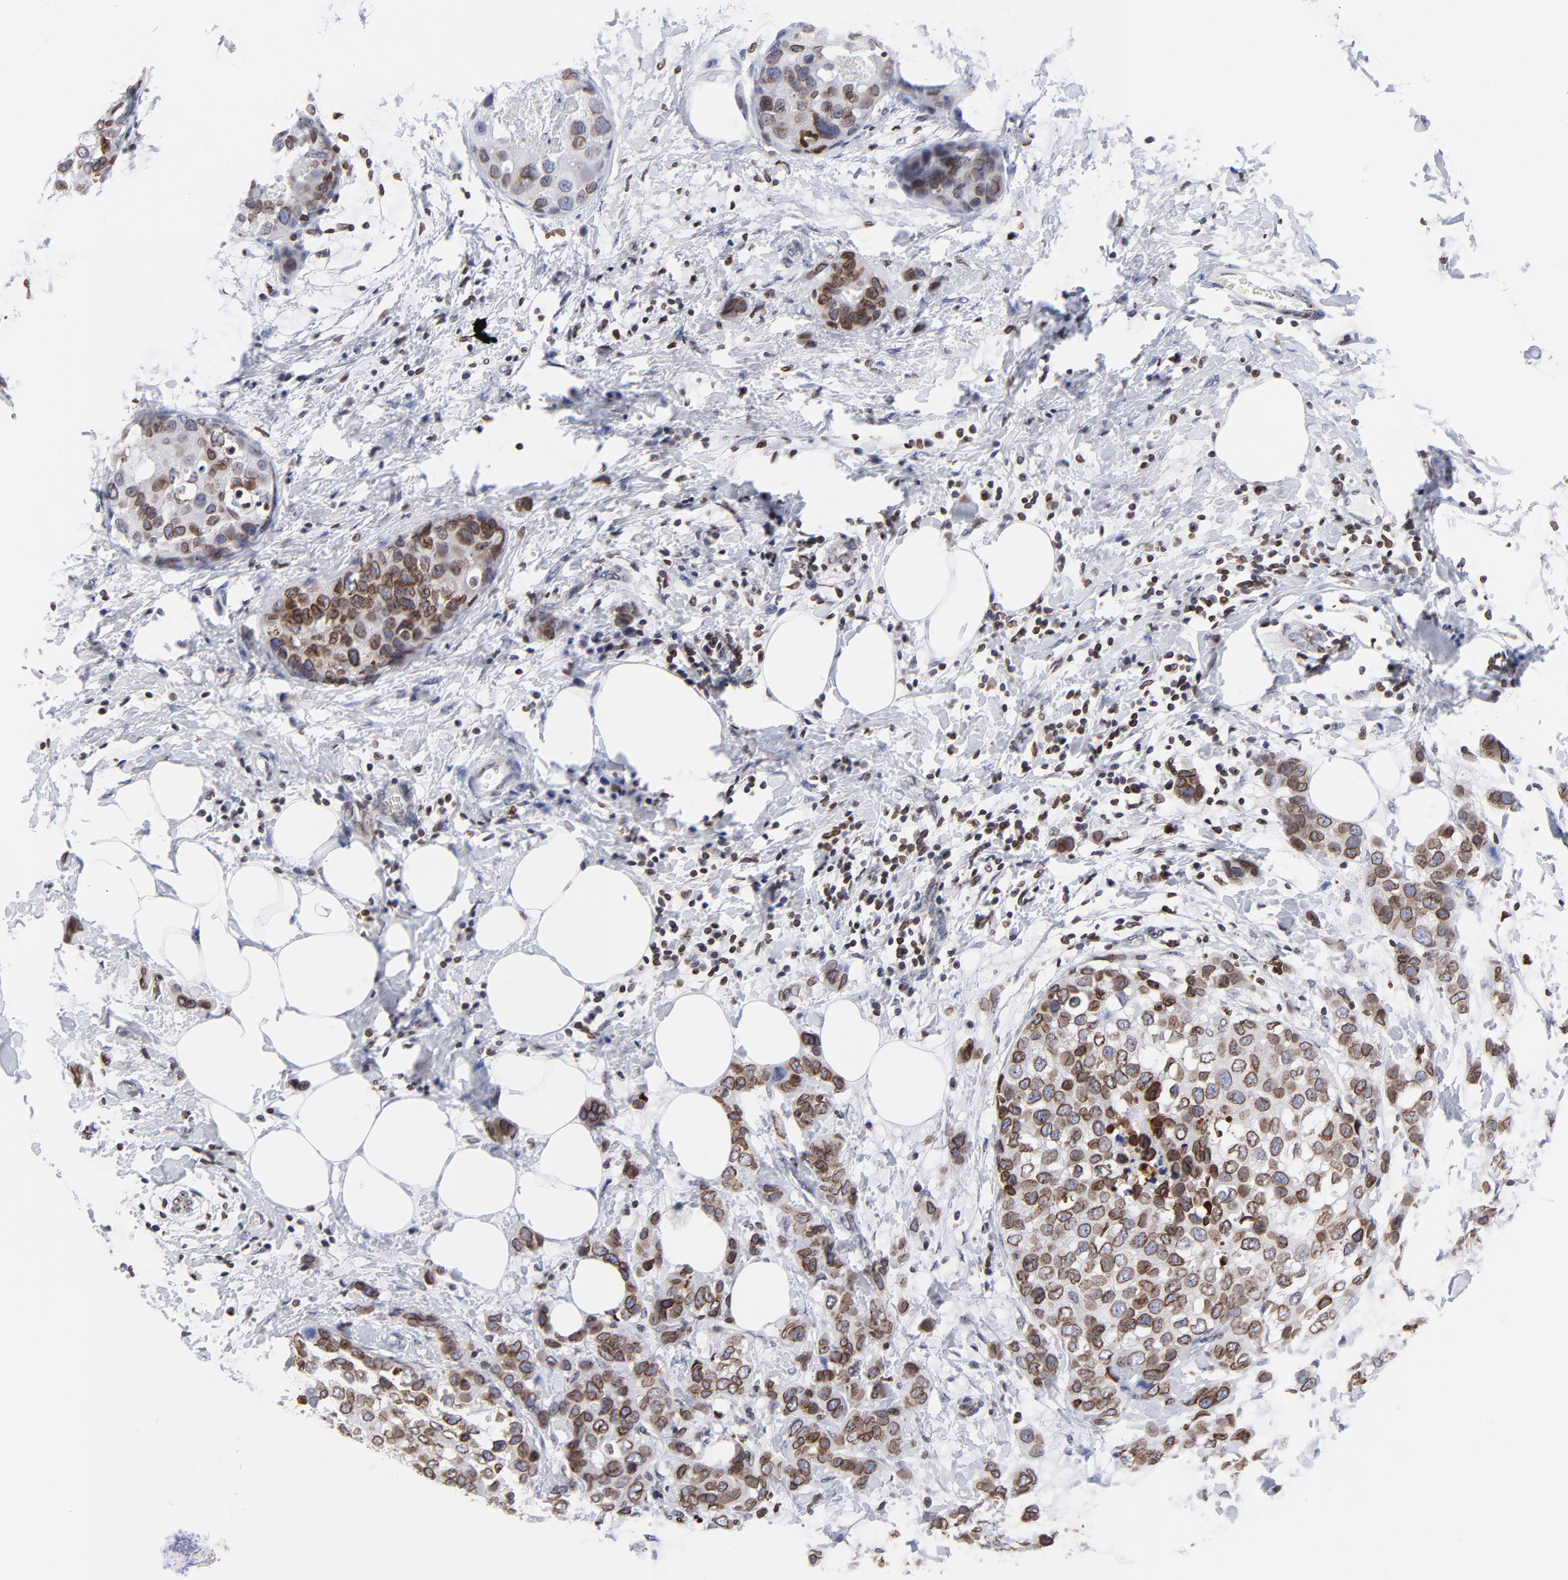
{"staining": {"intensity": "strong", "quantity": ">75%", "location": "cytoplasmic/membranous,nuclear"}, "tissue": "breast cancer", "cell_type": "Tumor cells", "image_type": "cancer", "snomed": [{"axis": "morphology", "description": "Normal tissue, NOS"}, {"axis": "morphology", "description": "Duct carcinoma"}, {"axis": "topography", "description": "Breast"}], "caption": "A brown stain shows strong cytoplasmic/membranous and nuclear expression of a protein in breast cancer tumor cells.", "gene": "THAP7", "patient": {"sex": "female", "age": 50}}